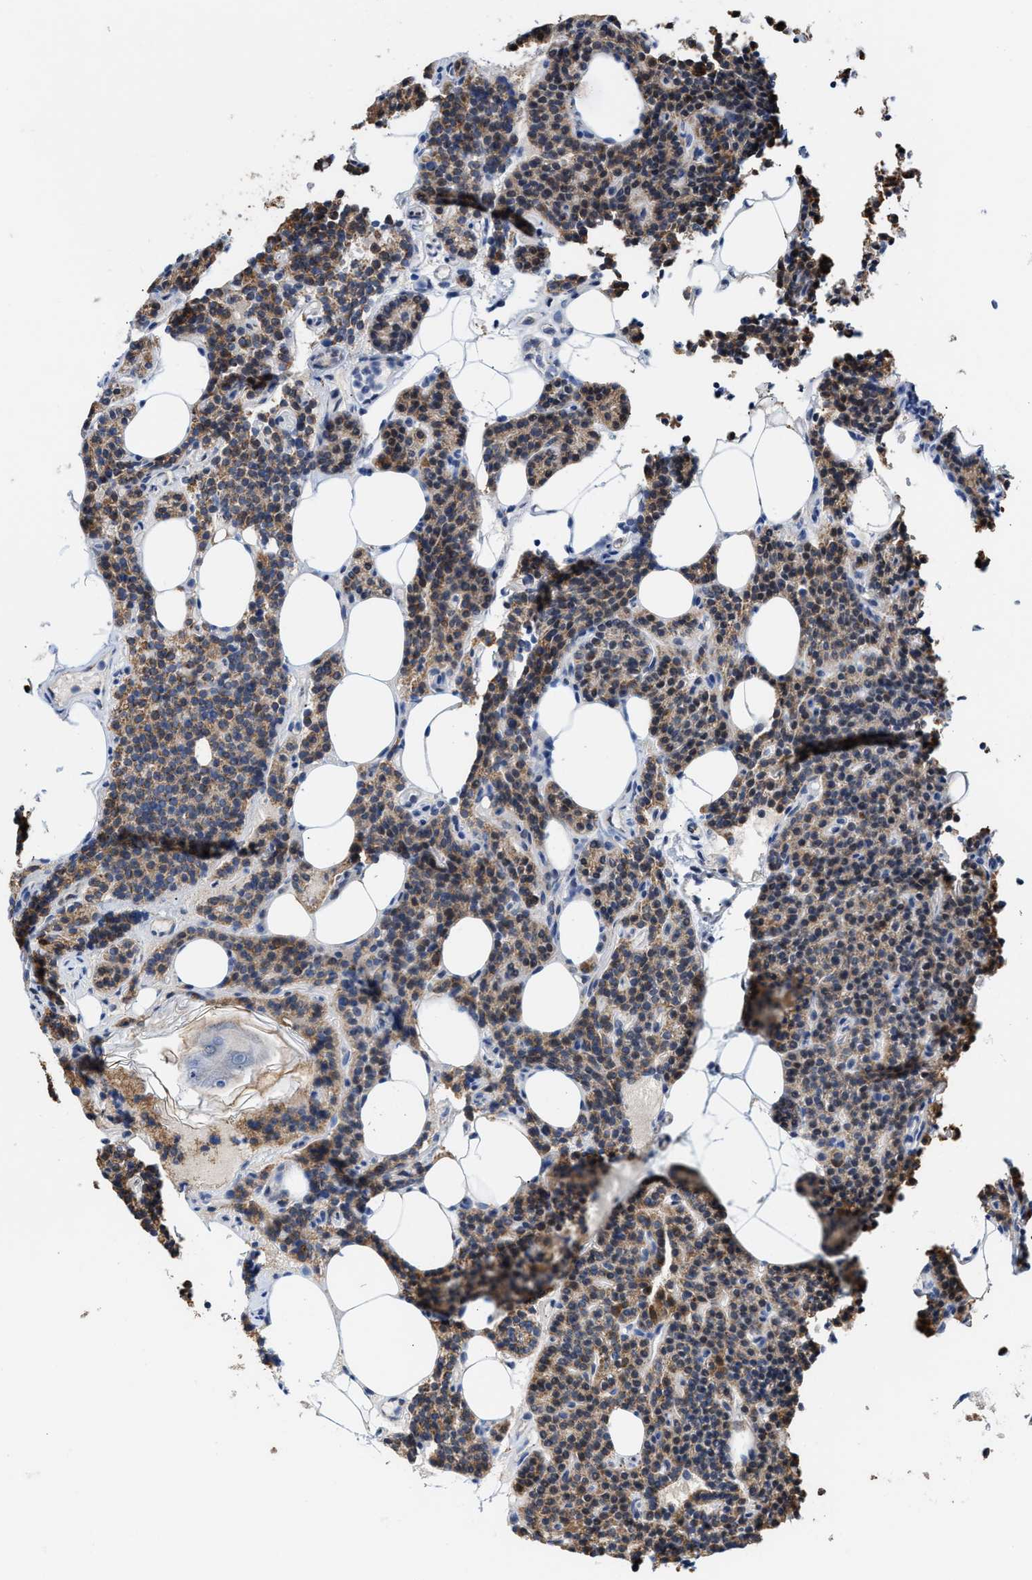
{"staining": {"intensity": "moderate", "quantity": ">75%", "location": "cytoplasmic/membranous"}, "tissue": "parathyroid gland", "cell_type": "Glandular cells", "image_type": "normal", "snomed": [{"axis": "morphology", "description": "Normal tissue, NOS"}, {"axis": "morphology", "description": "Adenoma, NOS"}, {"axis": "topography", "description": "Parathyroid gland"}], "caption": "DAB (3,3'-diaminobenzidine) immunohistochemical staining of benign parathyroid gland reveals moderate cytoplasmic/membranous protein positivity in approximately >75% of glandular cells. (DAB (3,3'-diaminobenzidine) IHC with brightfield microscopy, high magnification).", "gene": "JAG1", "patient": {"sex": "female", "age": 43}}